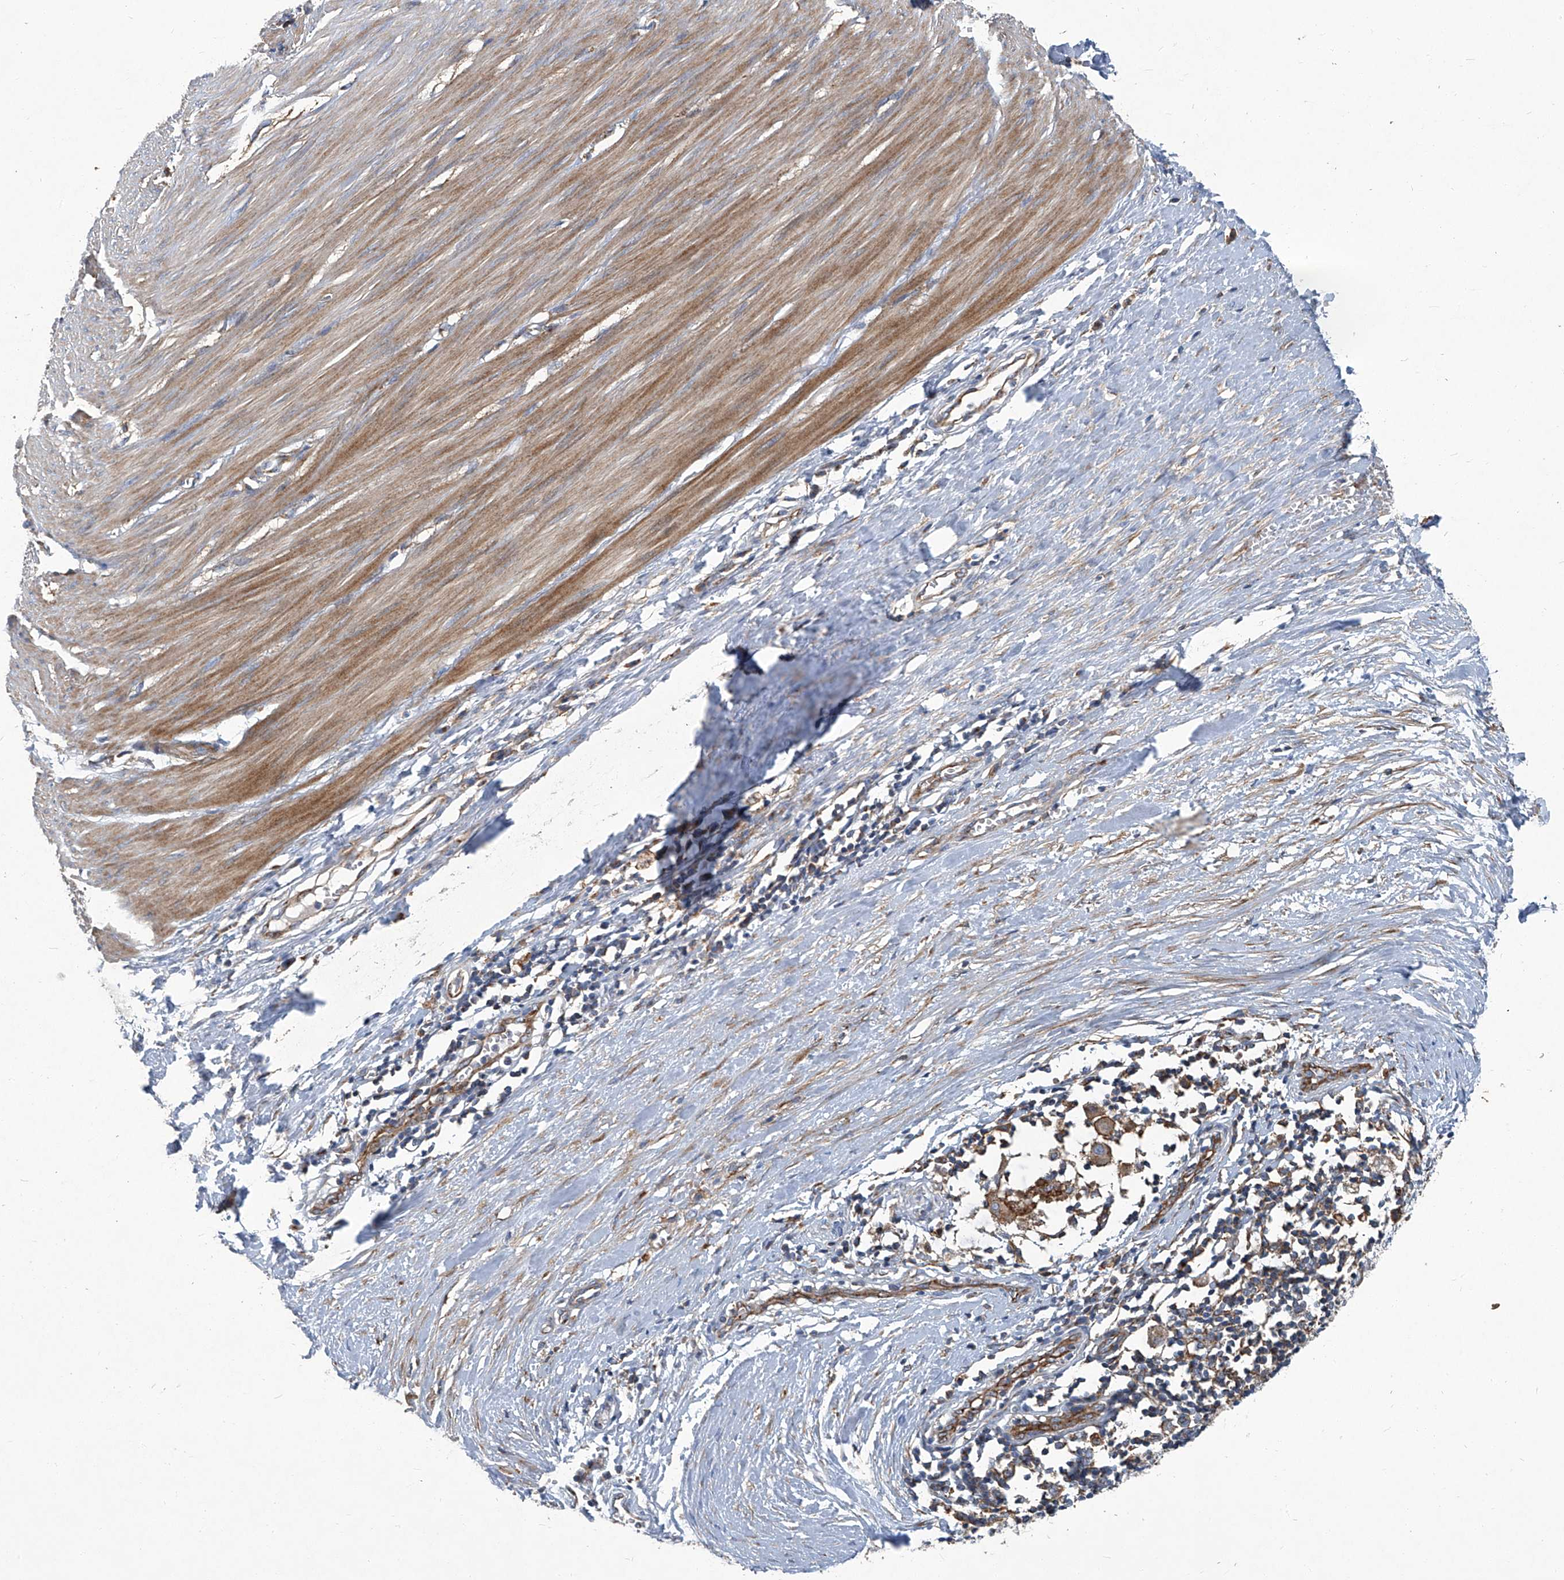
{"staining": {"intensity": "moderate", "quantity": ">75%", "location": "cytoplasmic/membranous"}, "tissue": "smooth muscle", "cell_type": "Smooth muscle cells", "image_type": "normal", "snomed": [{"axis": "morphology", "description": "Normal tissue, NOS"}, {"axis": "morphology", "description": "Adenocarcinoma, NOS"}, {"axis": "topography", "description": "Colon"}, {"axis": "topography", "description": "Peripheral nerve tissue"}], "caption": "Smooth muscle stained with a brown dye reveals moderate cytoplasmic/membranous positive staining in about >75% of smooth muscle cells.", "gene": "PIGH", "patient": {"sex": "male", "age": 14}}